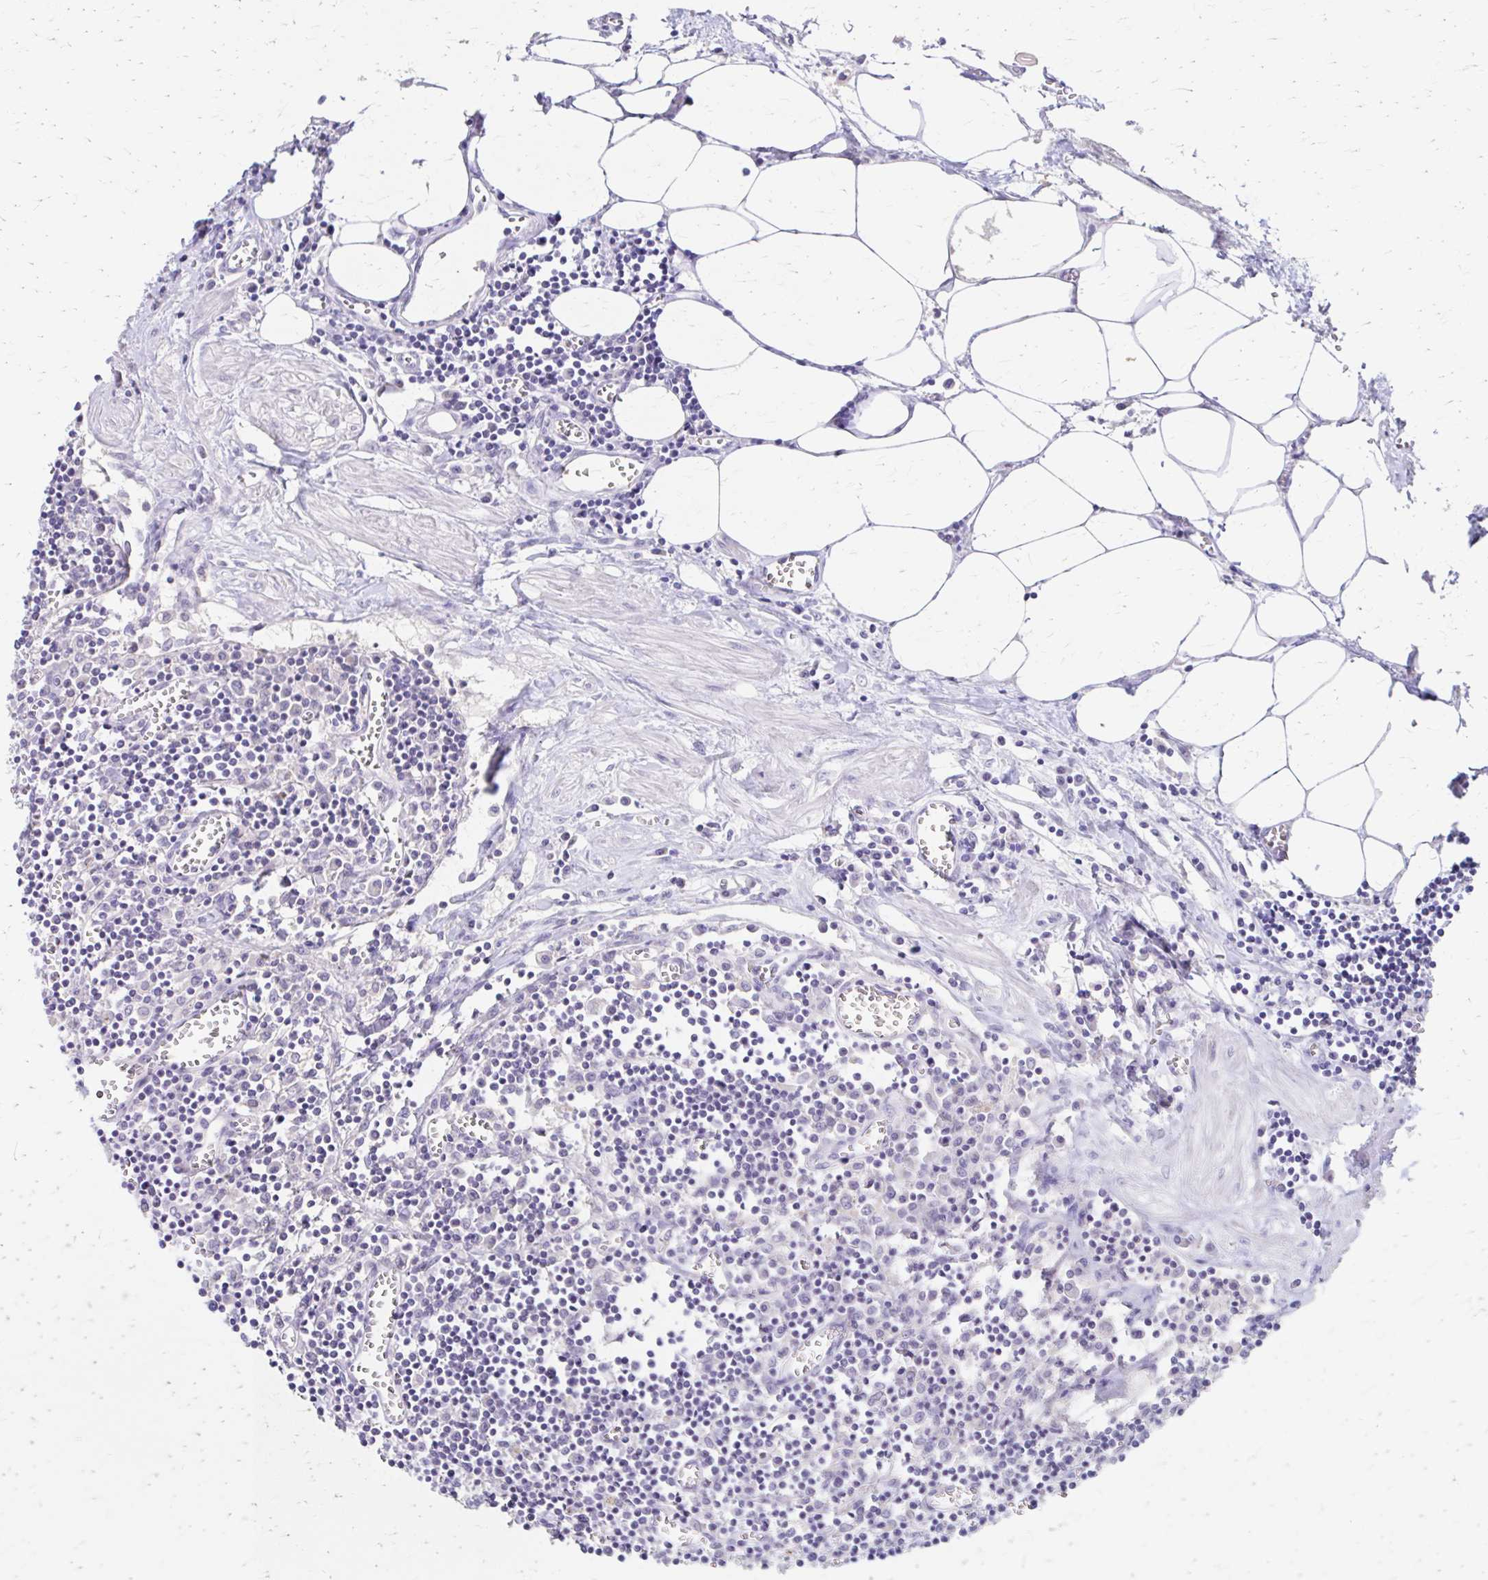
{"staining": {"intensity": "negative", "quantity": "none", "location": "none"}, "tissue": "lymph node", "cell_type": "Germinal center cells", "image_type": "normal", "snomed": [{"axis": "morphology", "description": "Normal tissue, NOS"}, {"axis": "topography", "description": "Lymph node"}], "caption": "DAB (3,3'-diaminobenzidine) immunohistochemical staining of unremarkable human lymph node demonstrates no significant expression in germinal center cells. (DAB (3,3'-diaminobenzidine) immunohistochemistry (IHC) with hematoxylin counter stain).", "gene": "AZGP1", "patient": {"sex": "male", "age": 66}}